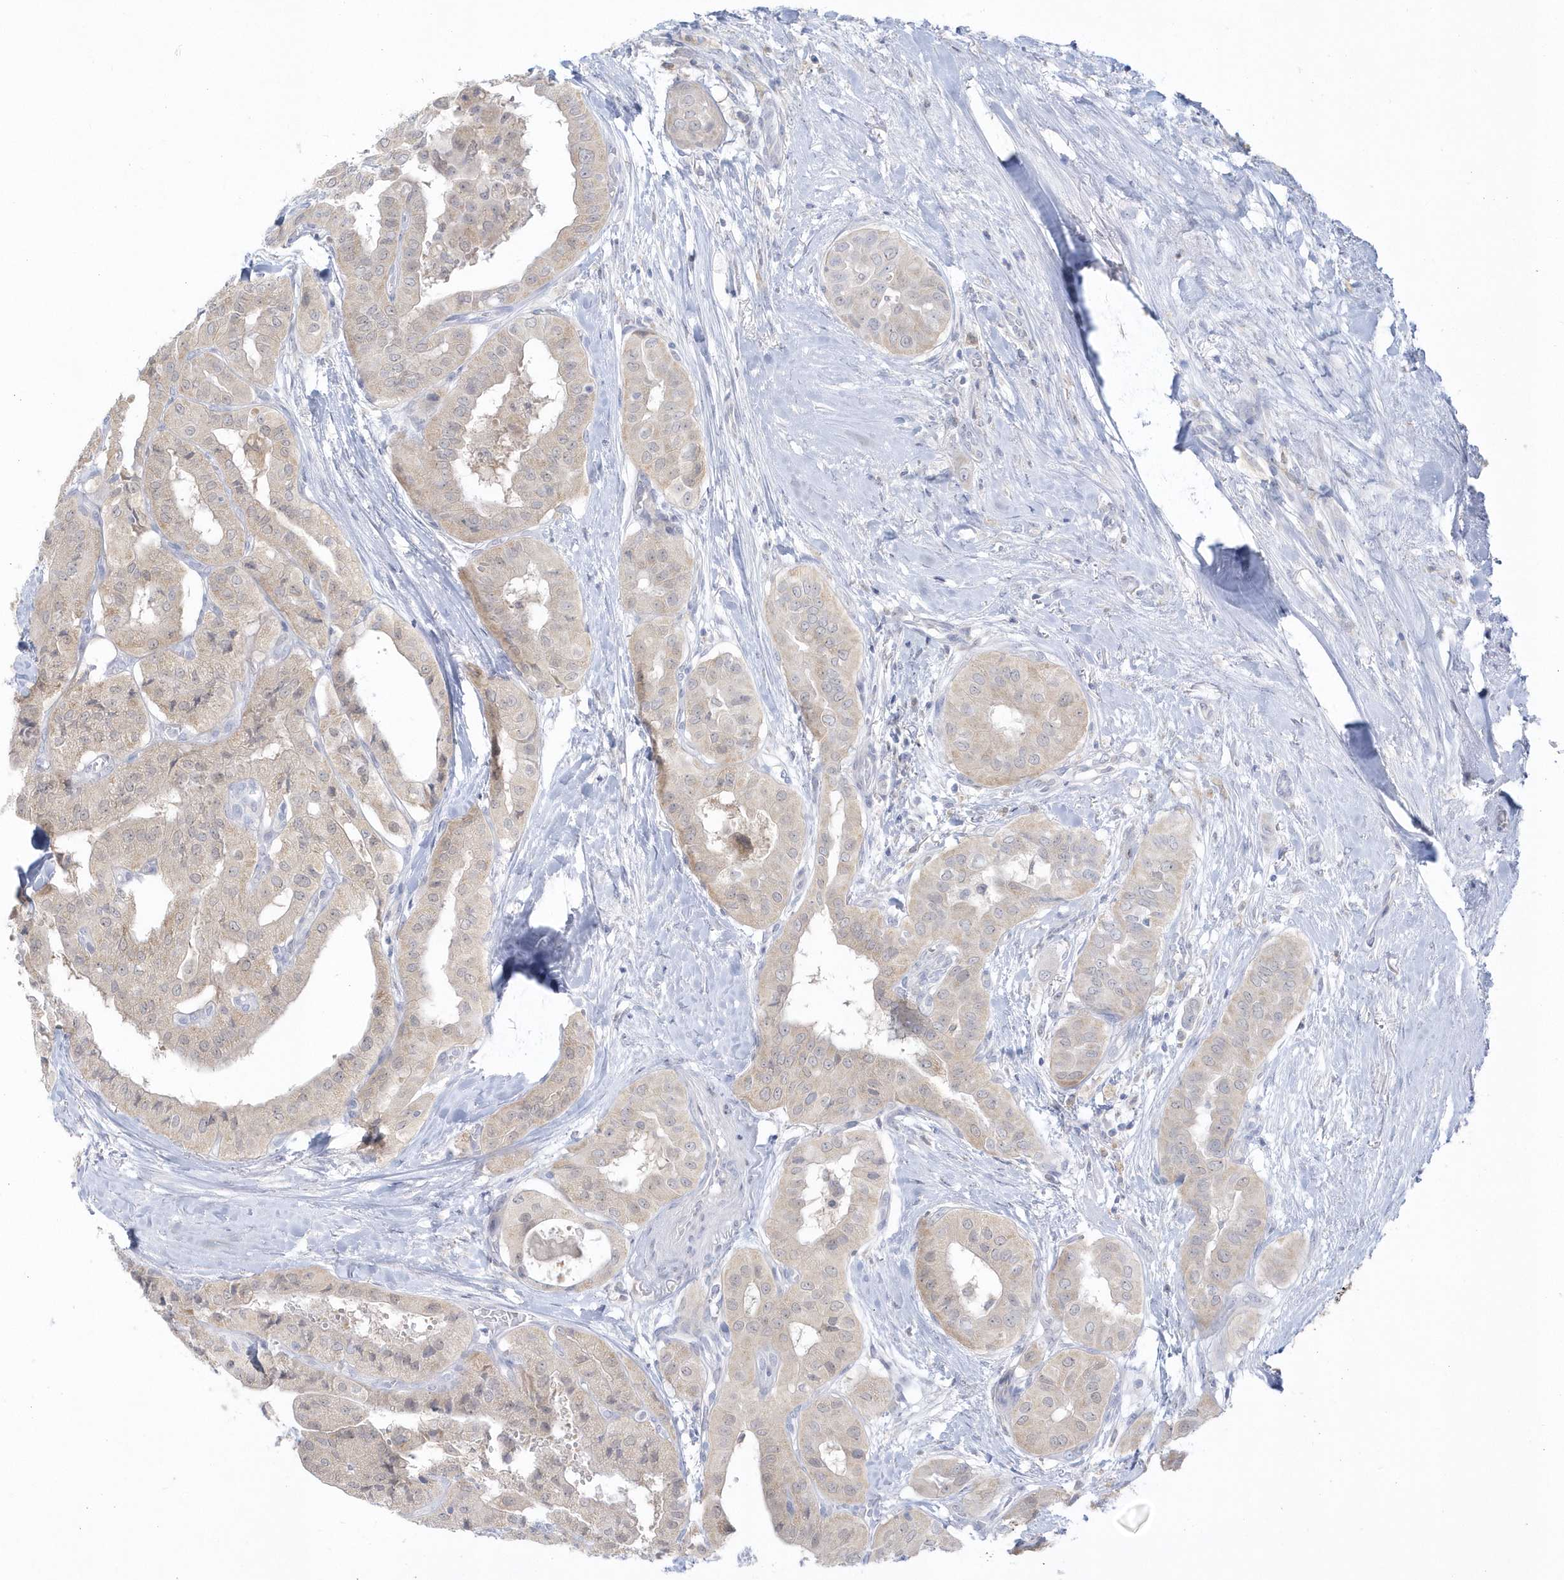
{"staining": {"intensity": "weak", "quantity": "<25%", "location": "cytoplasmic/membranous"}, "tissue": "thyroid cancer", "cell_type": "Tumor cells", "image_type": "cancer", "snomed": [{"axis": "morphology", "description": "Papillary adenocarcinoma, NOS"}, {"axis": "topography", "description": "Thyroid gland"}], "caption": "Immunohistochemical staining of papillary adenocarcinoma (thyroid) demonstrates no significant expression in tumor cells.", "gene": "PCBD1", "patient": {"sex": "female", "age": 59}}